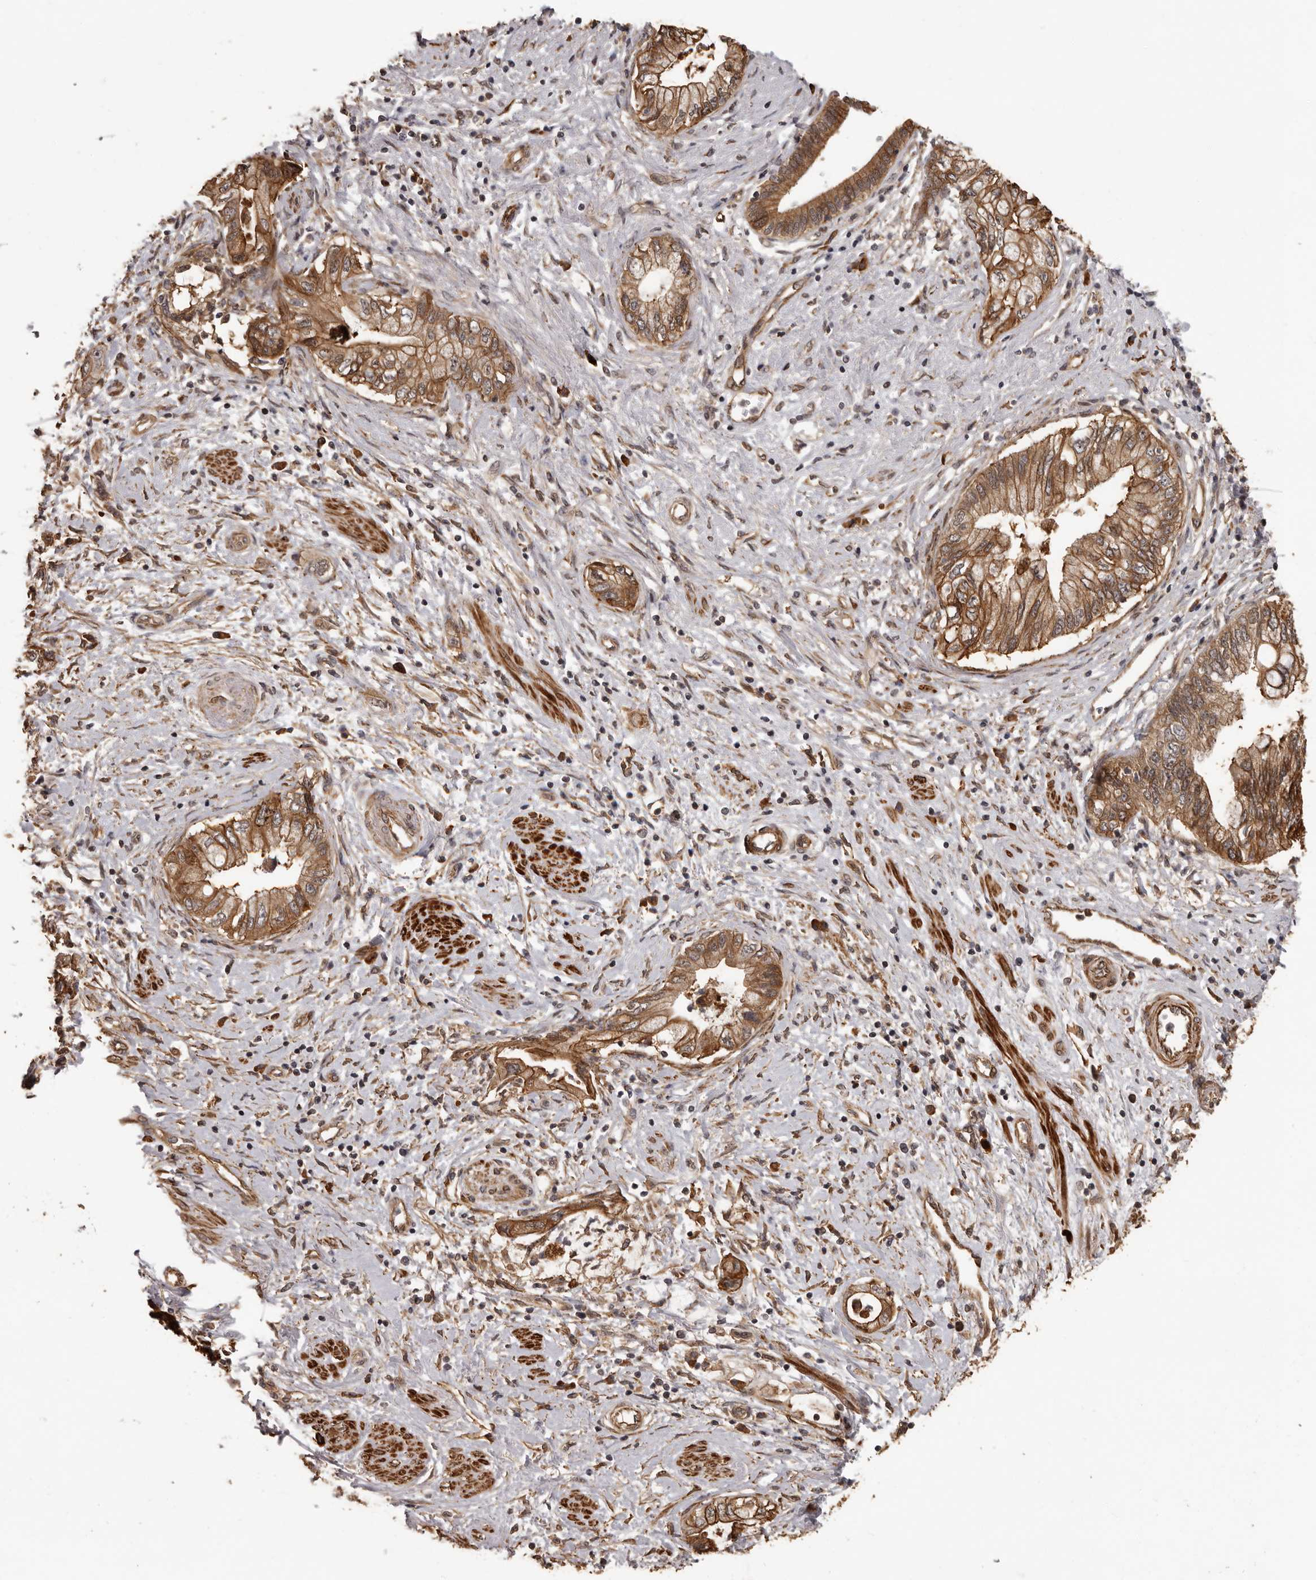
{"staining": {"intensity": "moderate", "quantity": ">75%", "location": "cytoplasmic/membranous"}, "tissue": "pancreatic cancer", "cell_type": "Tumor cells", "image_type": "cancer", "snomed": [{"axis": "morphology", "description": "Adenocarcinoma, NOS"}, {"axis": "topography", "description": "Pancreas"}], "caption": "High-magnification brightfield microscopy of pancreatic cancer stained with DAB (3,3'-diaminobenzidine) (brown) and counterstained with hematoxylin (blue). tumor cells exhibit moderate cytoplasmic/membranous positivity is identified in about>75% of cells. (Stains: DAB (3,3'-diaminobenzidine) in brown, nuclei in blue, Microscopy: brightfield microscopy at high magnification).", "gene": "SLITRK6", "patient": {"sex": "female", "age": 73}}